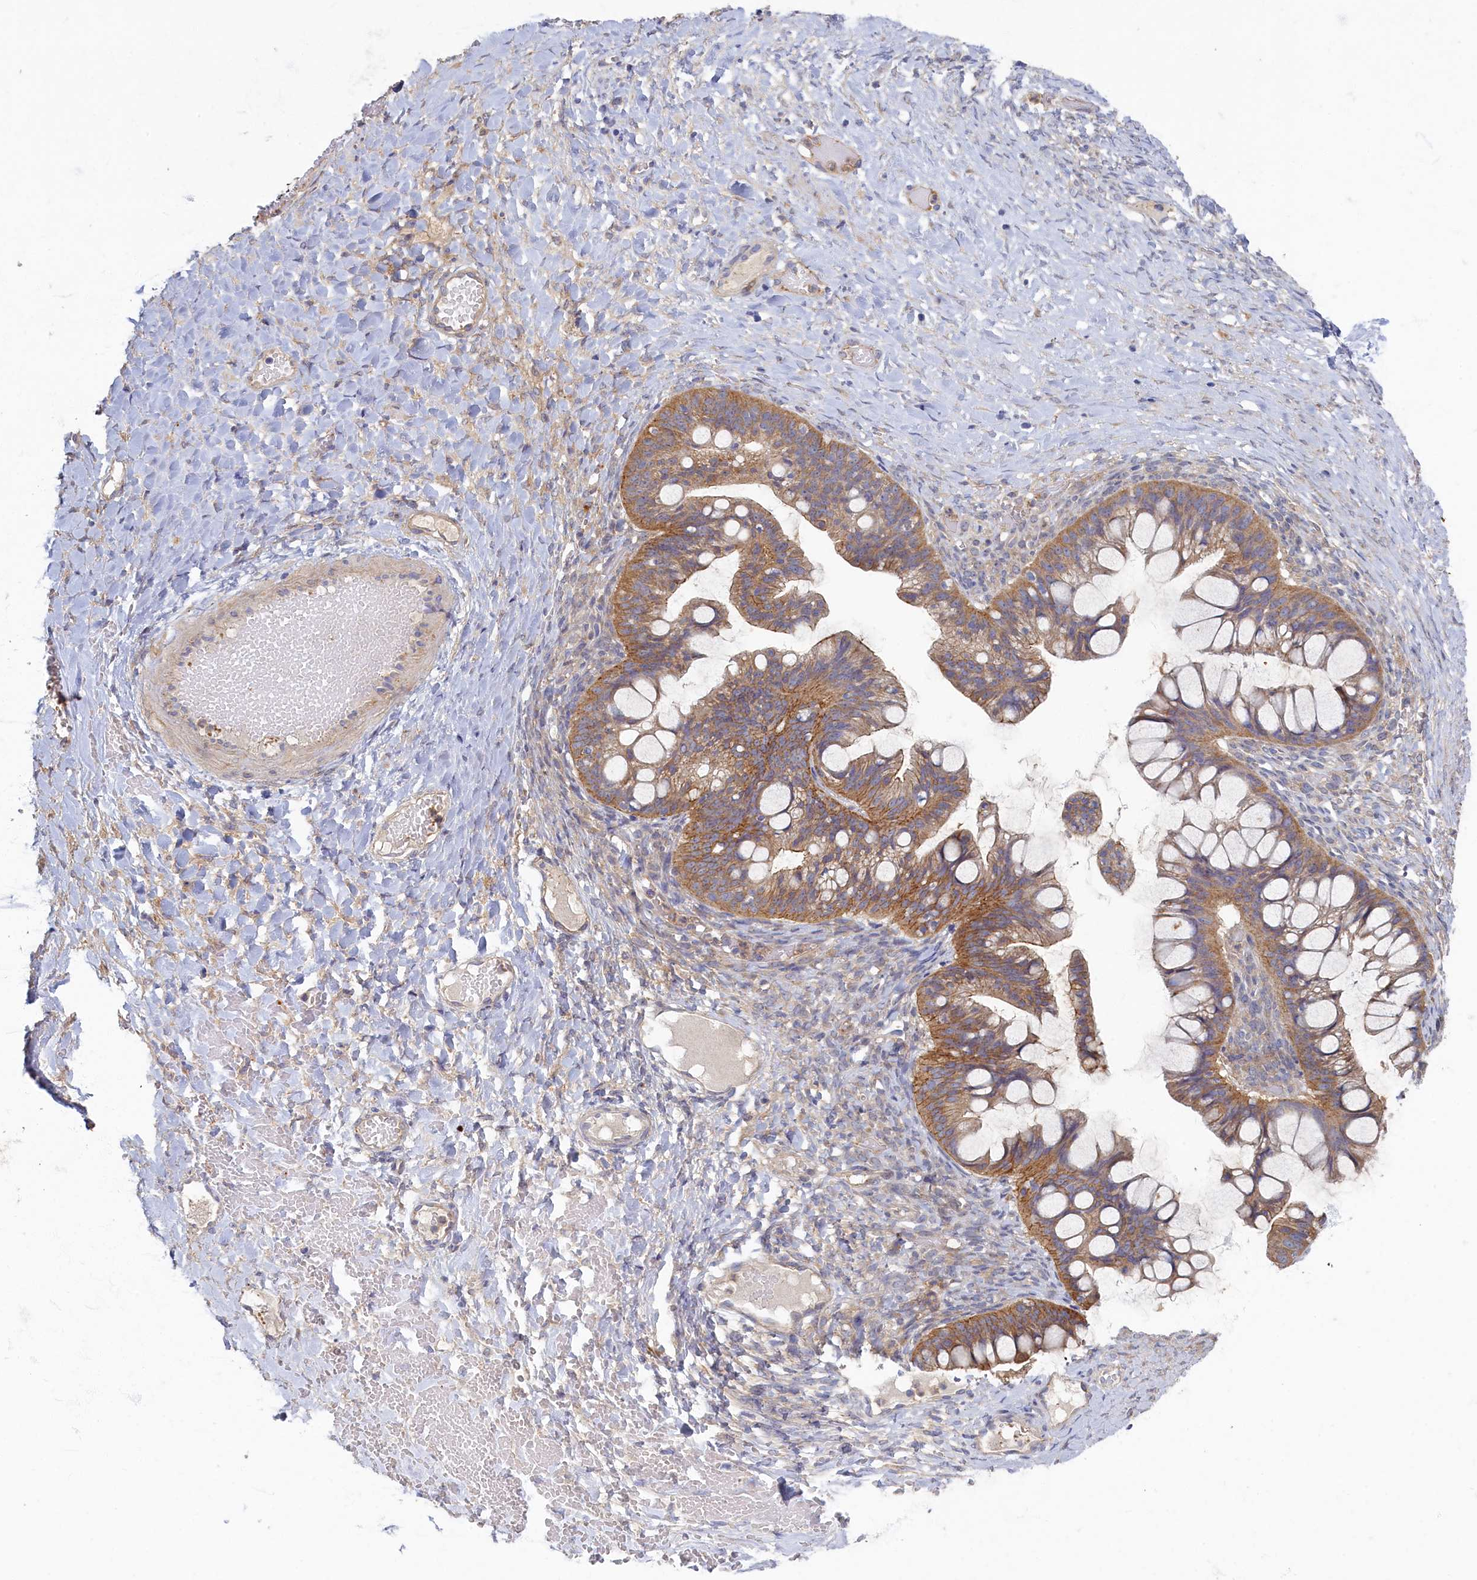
{"staining": {"intensity": "moderate", "quantity": ">75%", "location": "cytoplasmic/membranous"}, "tissue": "ovarian cancer", "cell_type": "Tumor cells", "image_type": "cancer", "snomed": [{"axis": "morphology", "description": "Cystadenocarcinoma, mucinous, NOS"}, {"axis": "topography", "description": "Ovary"}], "caption": "DAB immunohistochemical staining of human mucinous cystadenocarcinoma (ovarian) shows moderate cytoplasmic/membranous protein staining in approximately >75% of tumor cells. Nuclei are stained in blue.", "gene": "PSMG2", "patient": {"sex": "female", "age": 73}}